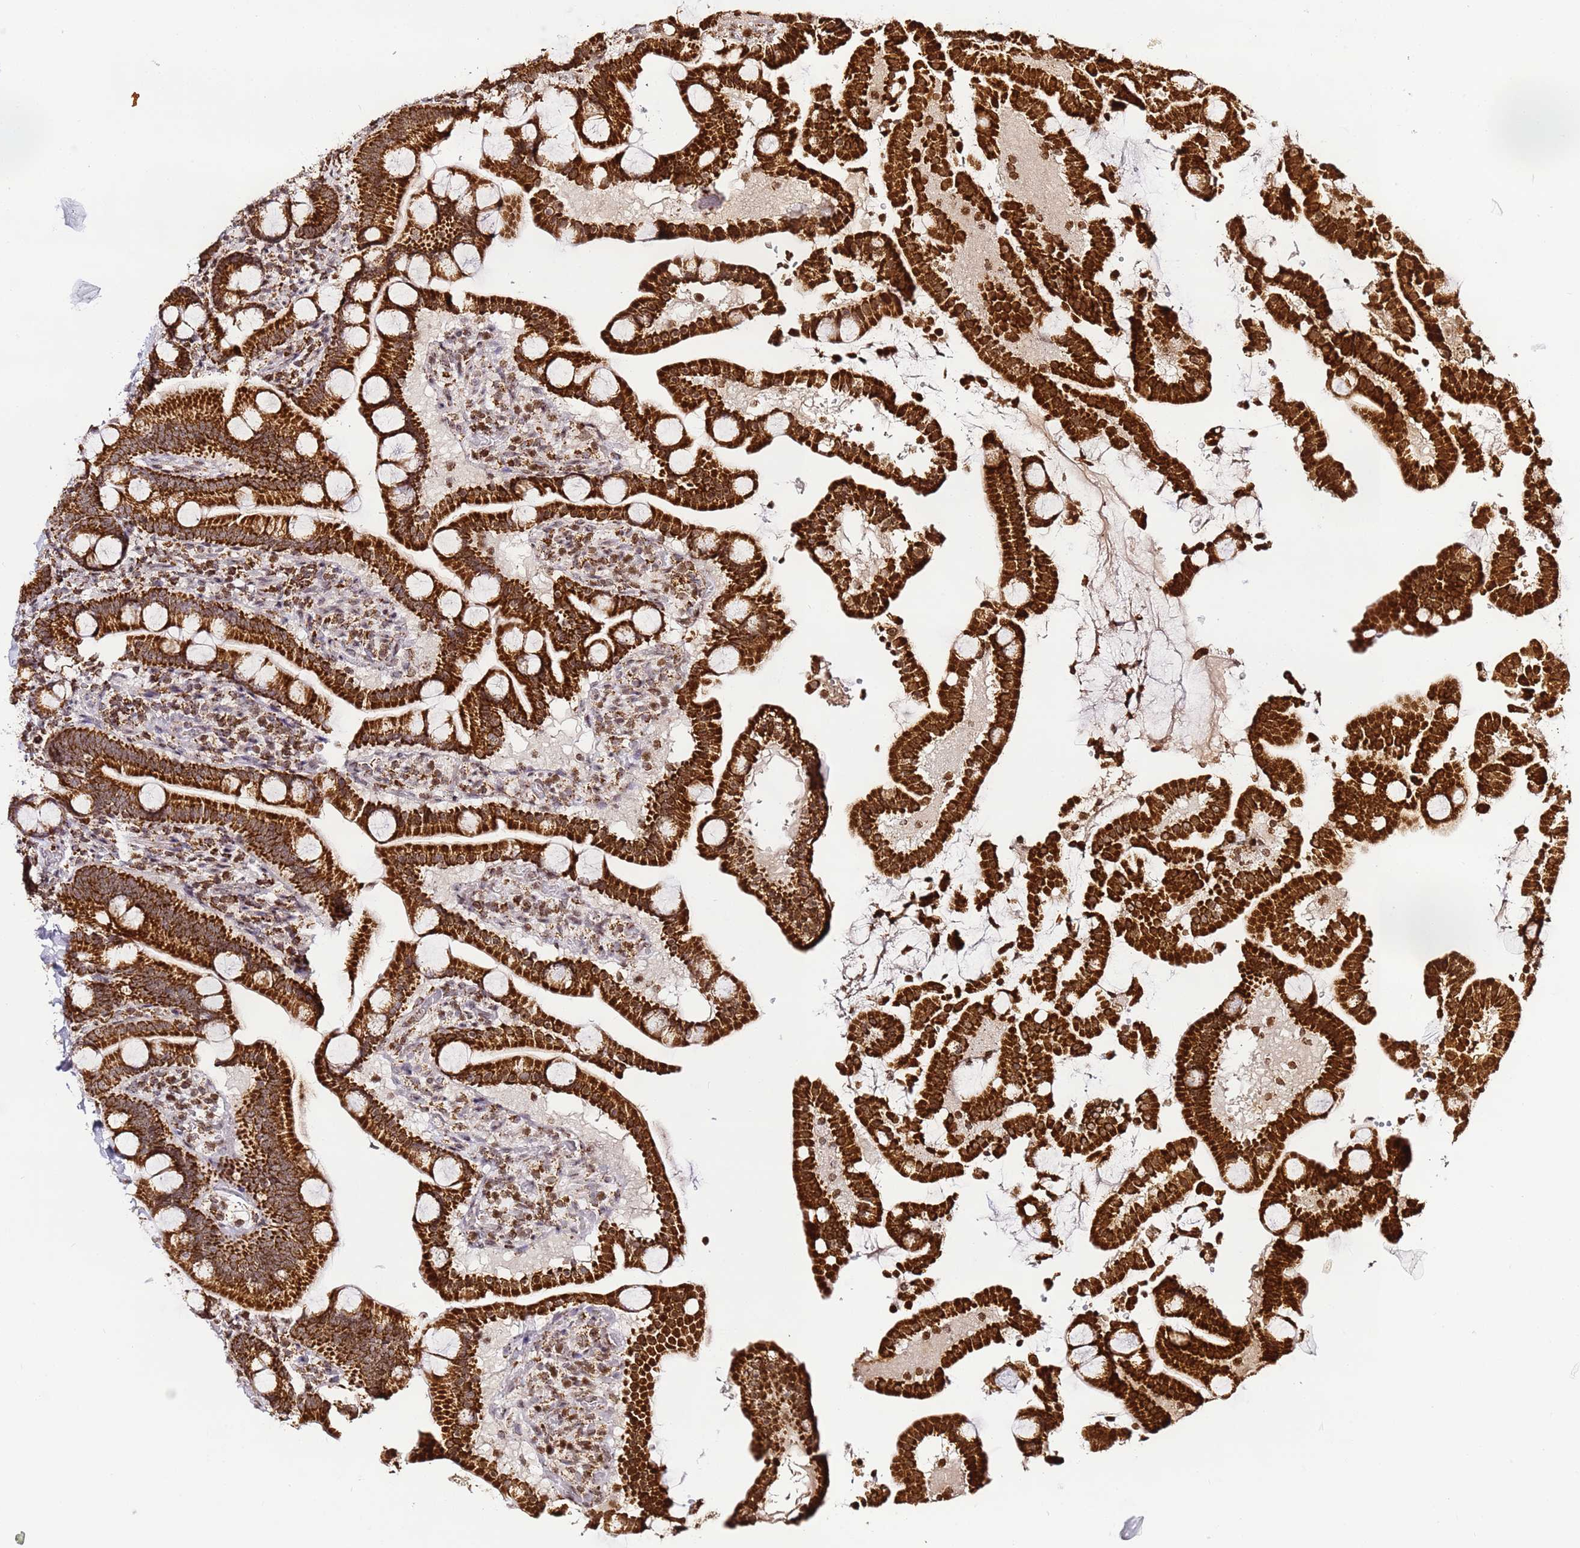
{"staining": {"intensity": "strong", "quantity": ">75%", "location": "cytoplasmic/membranous"}, "tissue": "duodenum", "cell_type": "Glandular cells", "image_type": "normal", "snomed": [{"axis": "morphology", "description": "Normal tissue, NOS"}, {"axis": "topography", "description": "Duodenum"}], "caption": "This photomicrograph displays IHC staining of unremarkable duodenum, with high strong cytoplasmic/membranous staining in about >75% of glandular cells.", "gene": "HSPE1", "patient": {"sex": "male", "age": 55}}